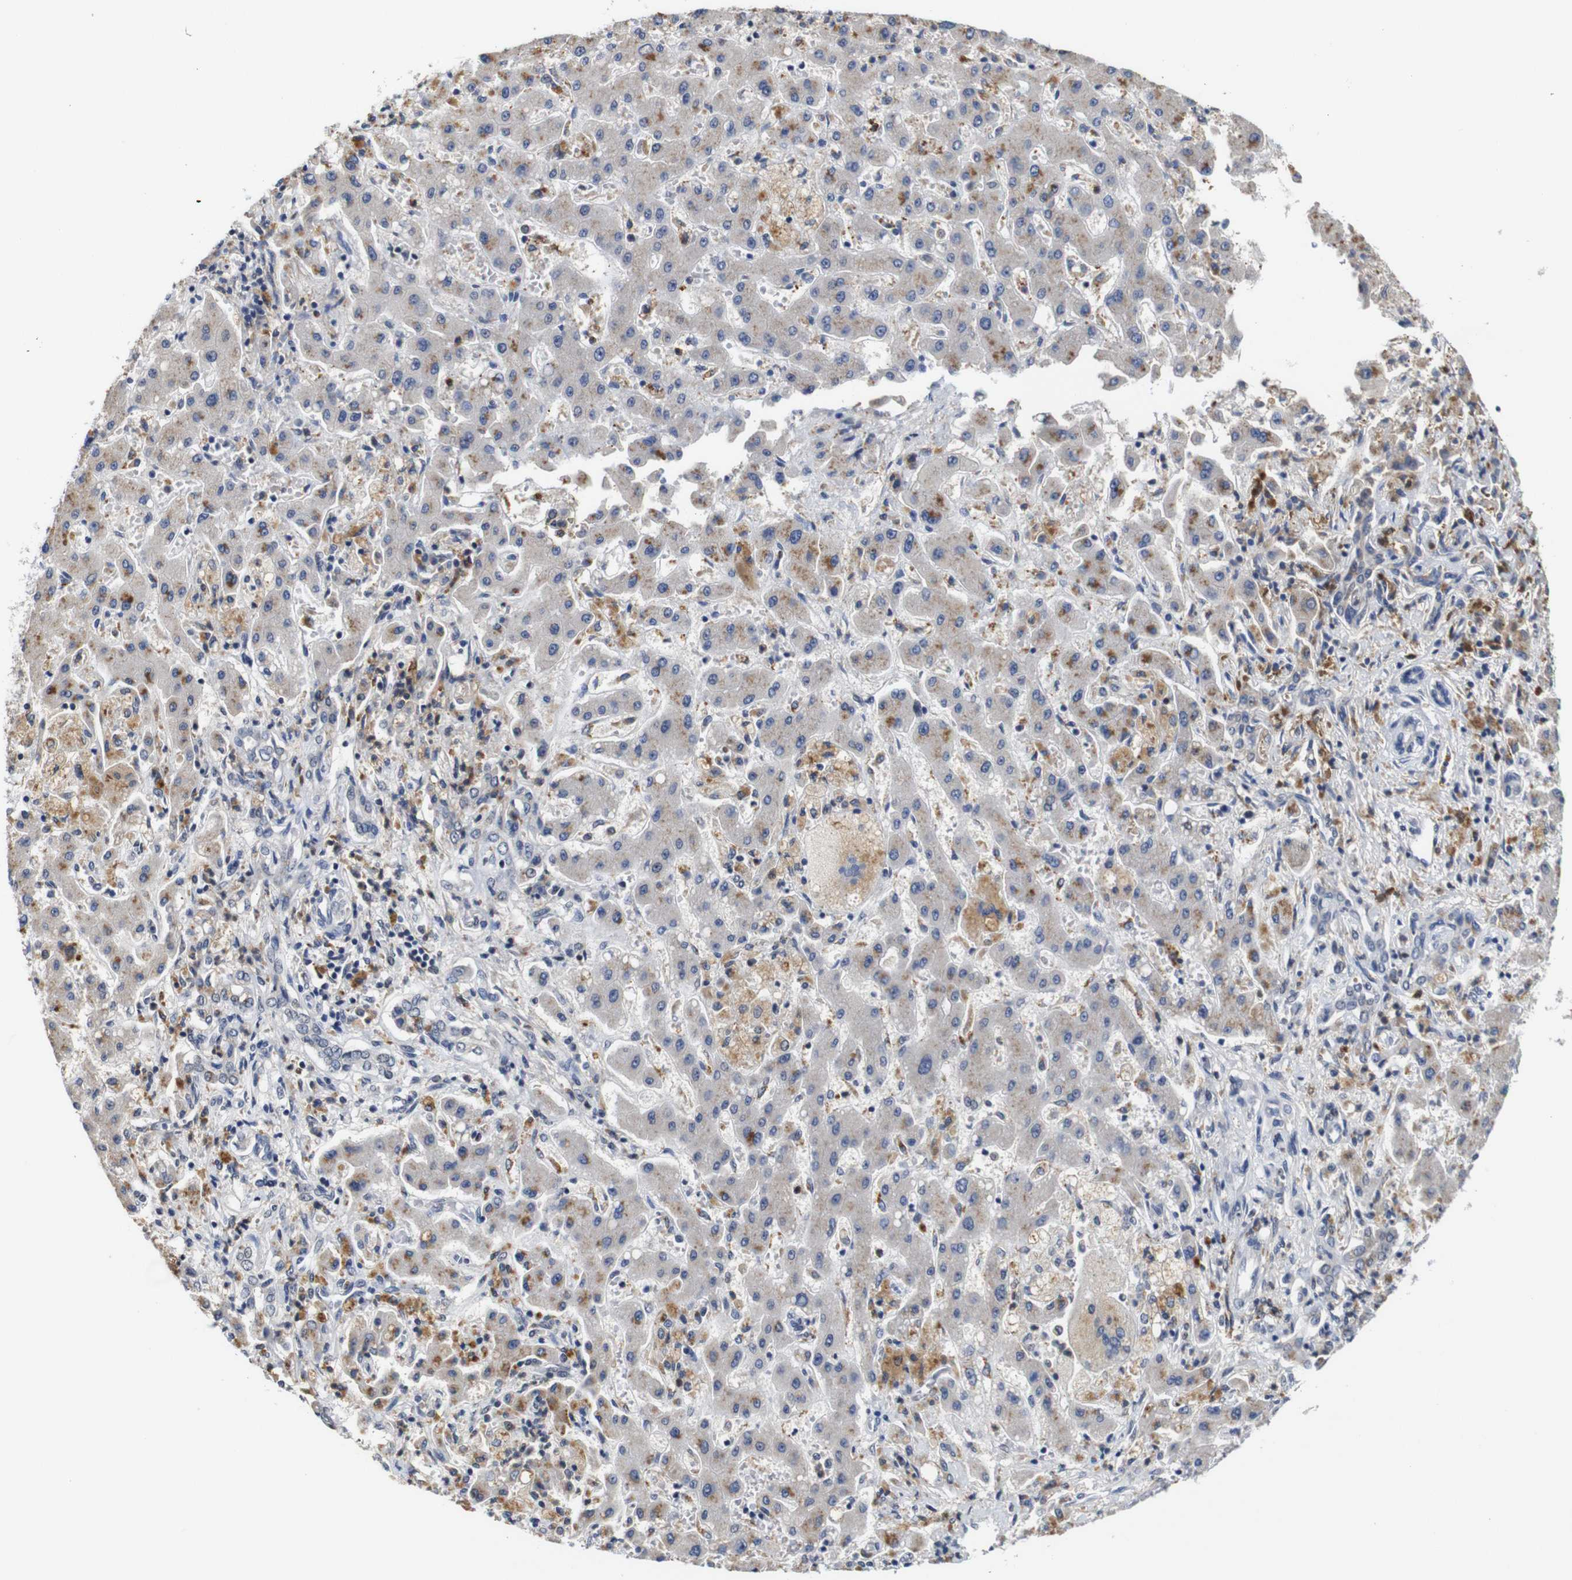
{"staining": {"intensity": "moderate", "quantity": "25%-75%", "location": "cytoplasmic/membranous"}, "tissue": "liver cancer", "cell_type": "Tumor cells", "image_type": "cancer", "snomed": [{"axis": "morphology", "description": "Cholangiocarcinoma"}, {"axis": "topography", "description": "Liver"}], "caption": "The immunohistochemical stain shows moderate cytoplasmic/membranous staining in tumor cells of liver cholangiocarcinoma tissue.", "gene": "NTRK3", "patient": {"sex": "male", "age": 50}}